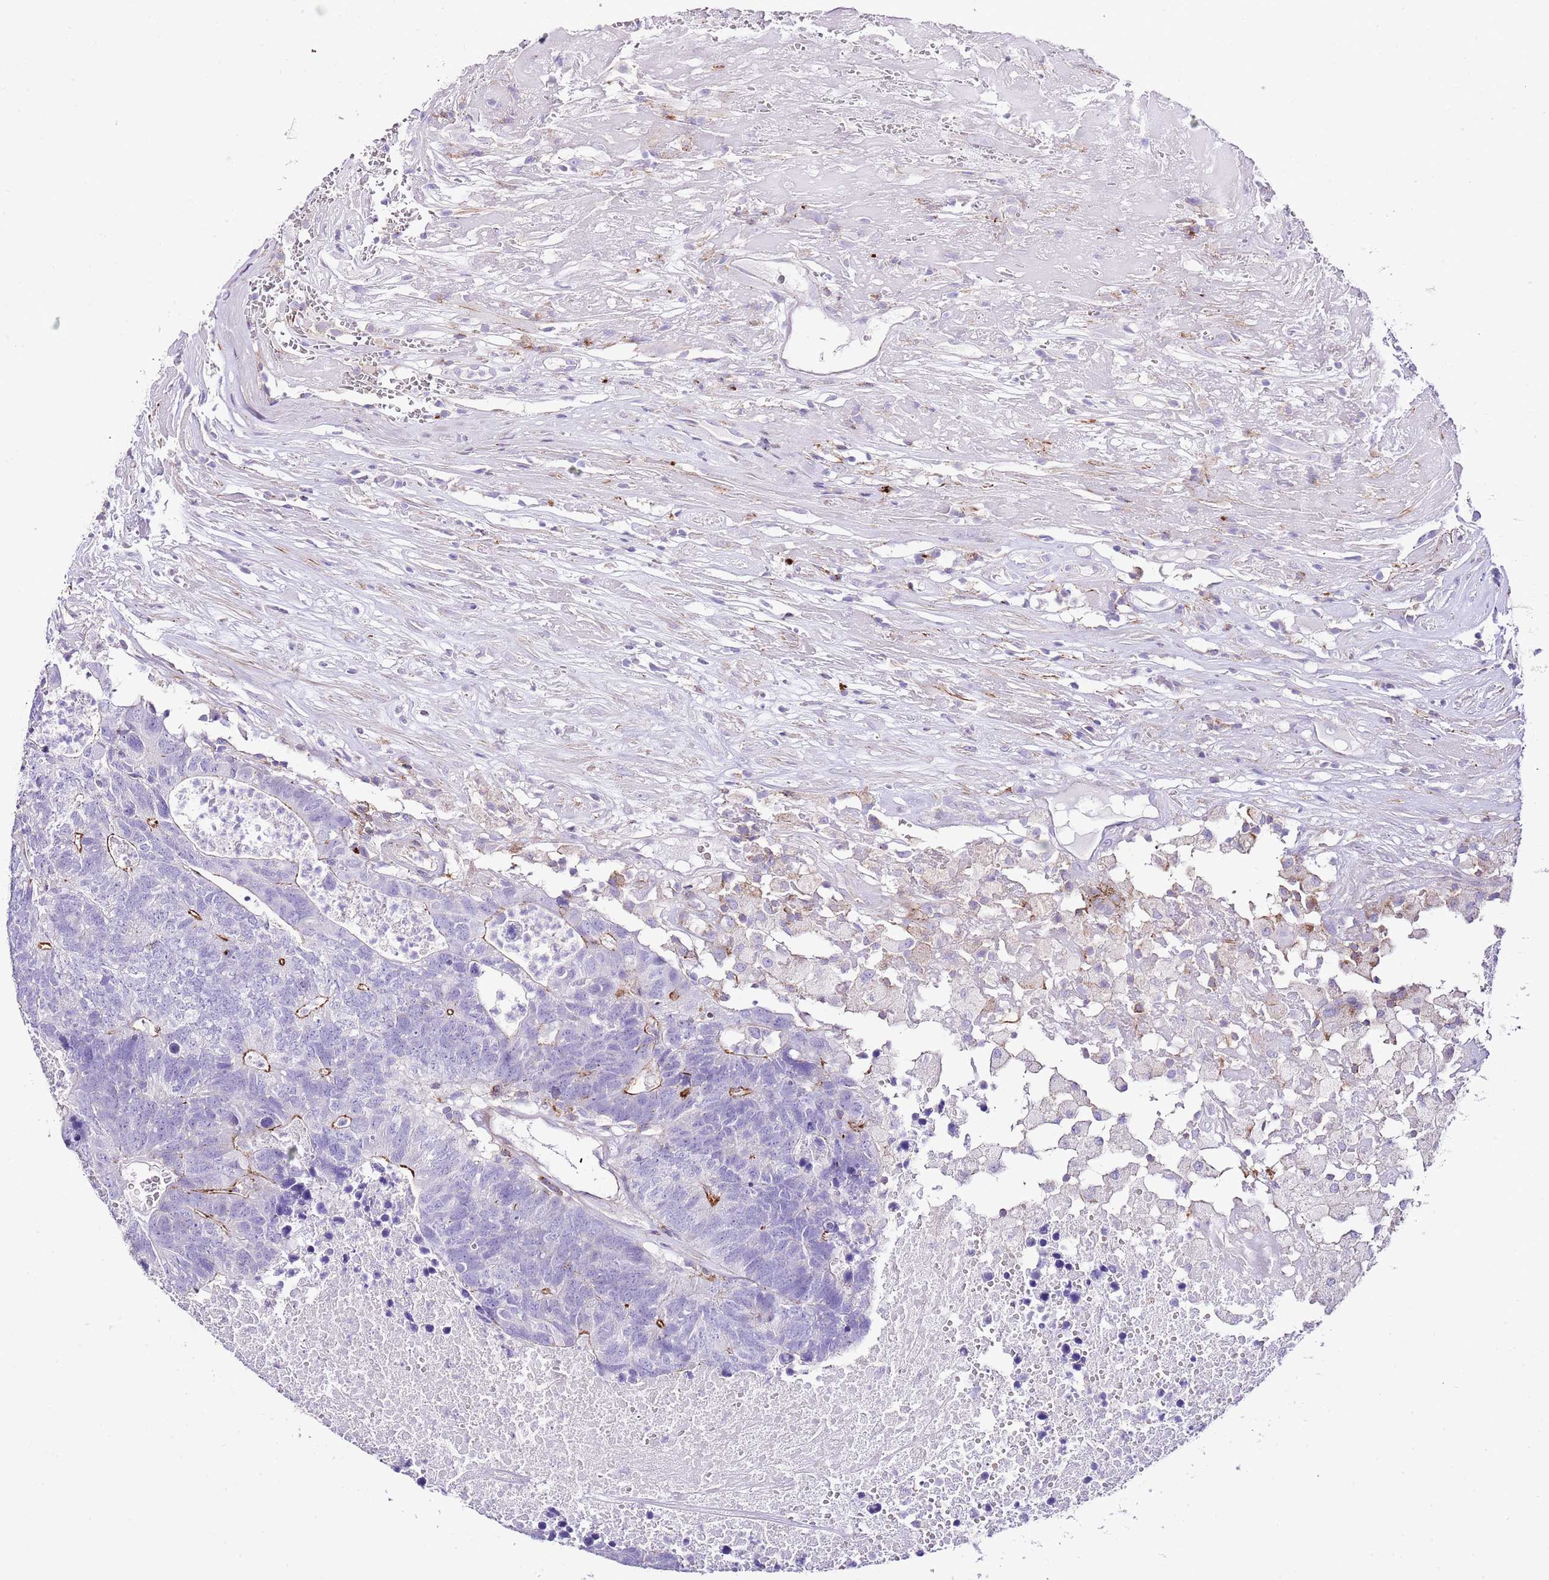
{"staining": {"intensity": "moderate", "quantity": "<25%", "location": "cytoplasmic/membranous"}, "tissue": "colorectal cancer", "cell_type": "Tumor cells", "image_type": "cancer", "snomed": [{"axis": "morphology", "description": "Adenocarcinoma, NOS"}, {"axis": "topography", "description": "Colon"}], "caption": "Colorectal cancer (adenocarcinoma) stained with IHC demonstrates moderate cytoplasmic/membranous staining in about <25% of tumor cells. (IHC, brightfield microscopy, high magnification).", "gene": "ALDH3A1", "patient": {"sex": "female", "age": 48}}